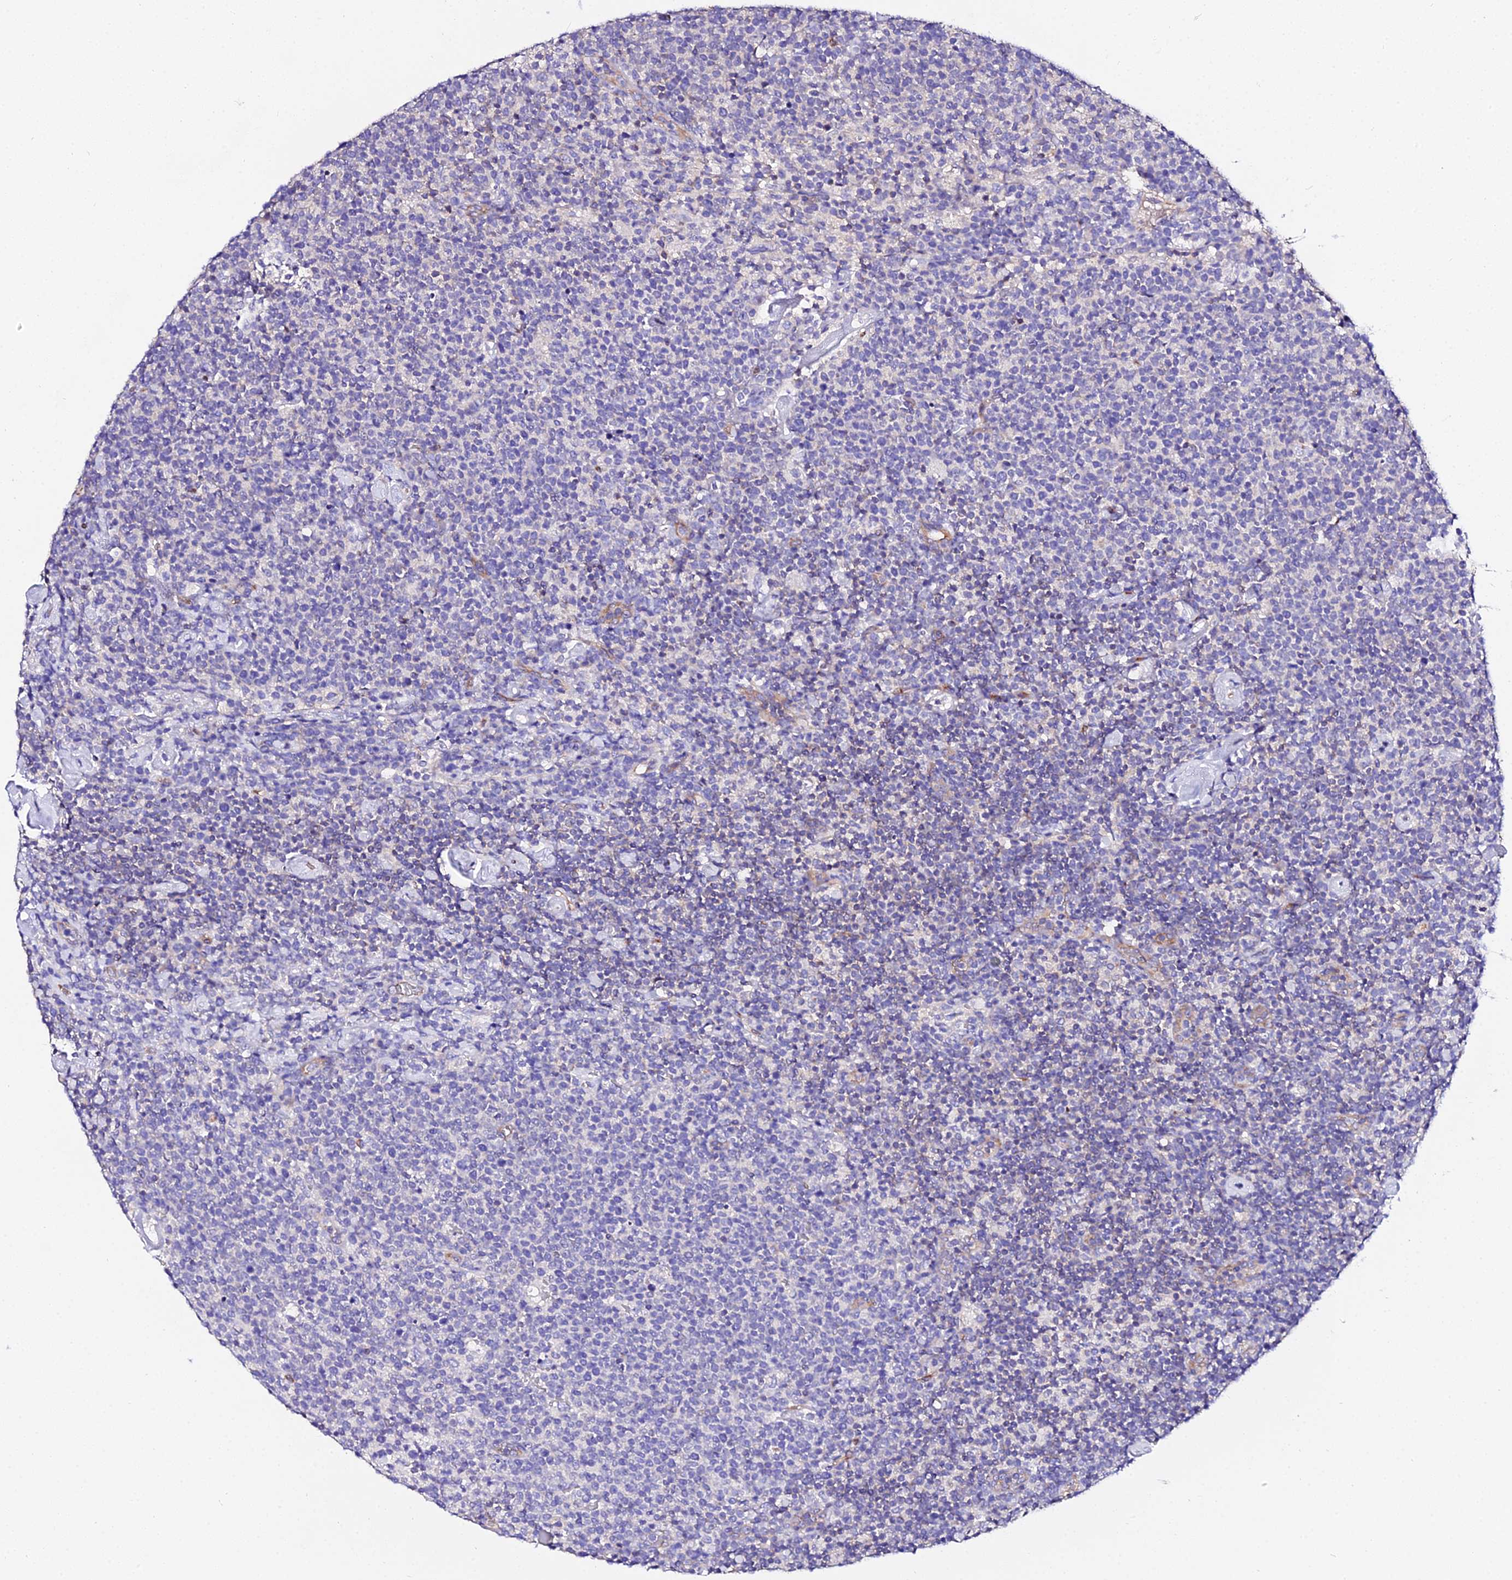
{"staining": {"intensity": "negative", "quantity": "none", "location": "none"}, "tissue": "lymphoma", "cell_type": "Tumor cells", "image_type": "cancer", "snomed": [{"axis": "morphology", "description": "Malignant lymphoma, non-Hodgkin's type, High grade"}, {"axis": "topography", "description": "Lymph node"}], "caption": "Immunohistochemistry of lymphoma shows no staining in tumor cells. The staining is performed using DAB brown chromogen with nuclei counter-stained in using hematoxylin.", "gene": "DAW1", "patient": {"sex": "male", "age": 61}}